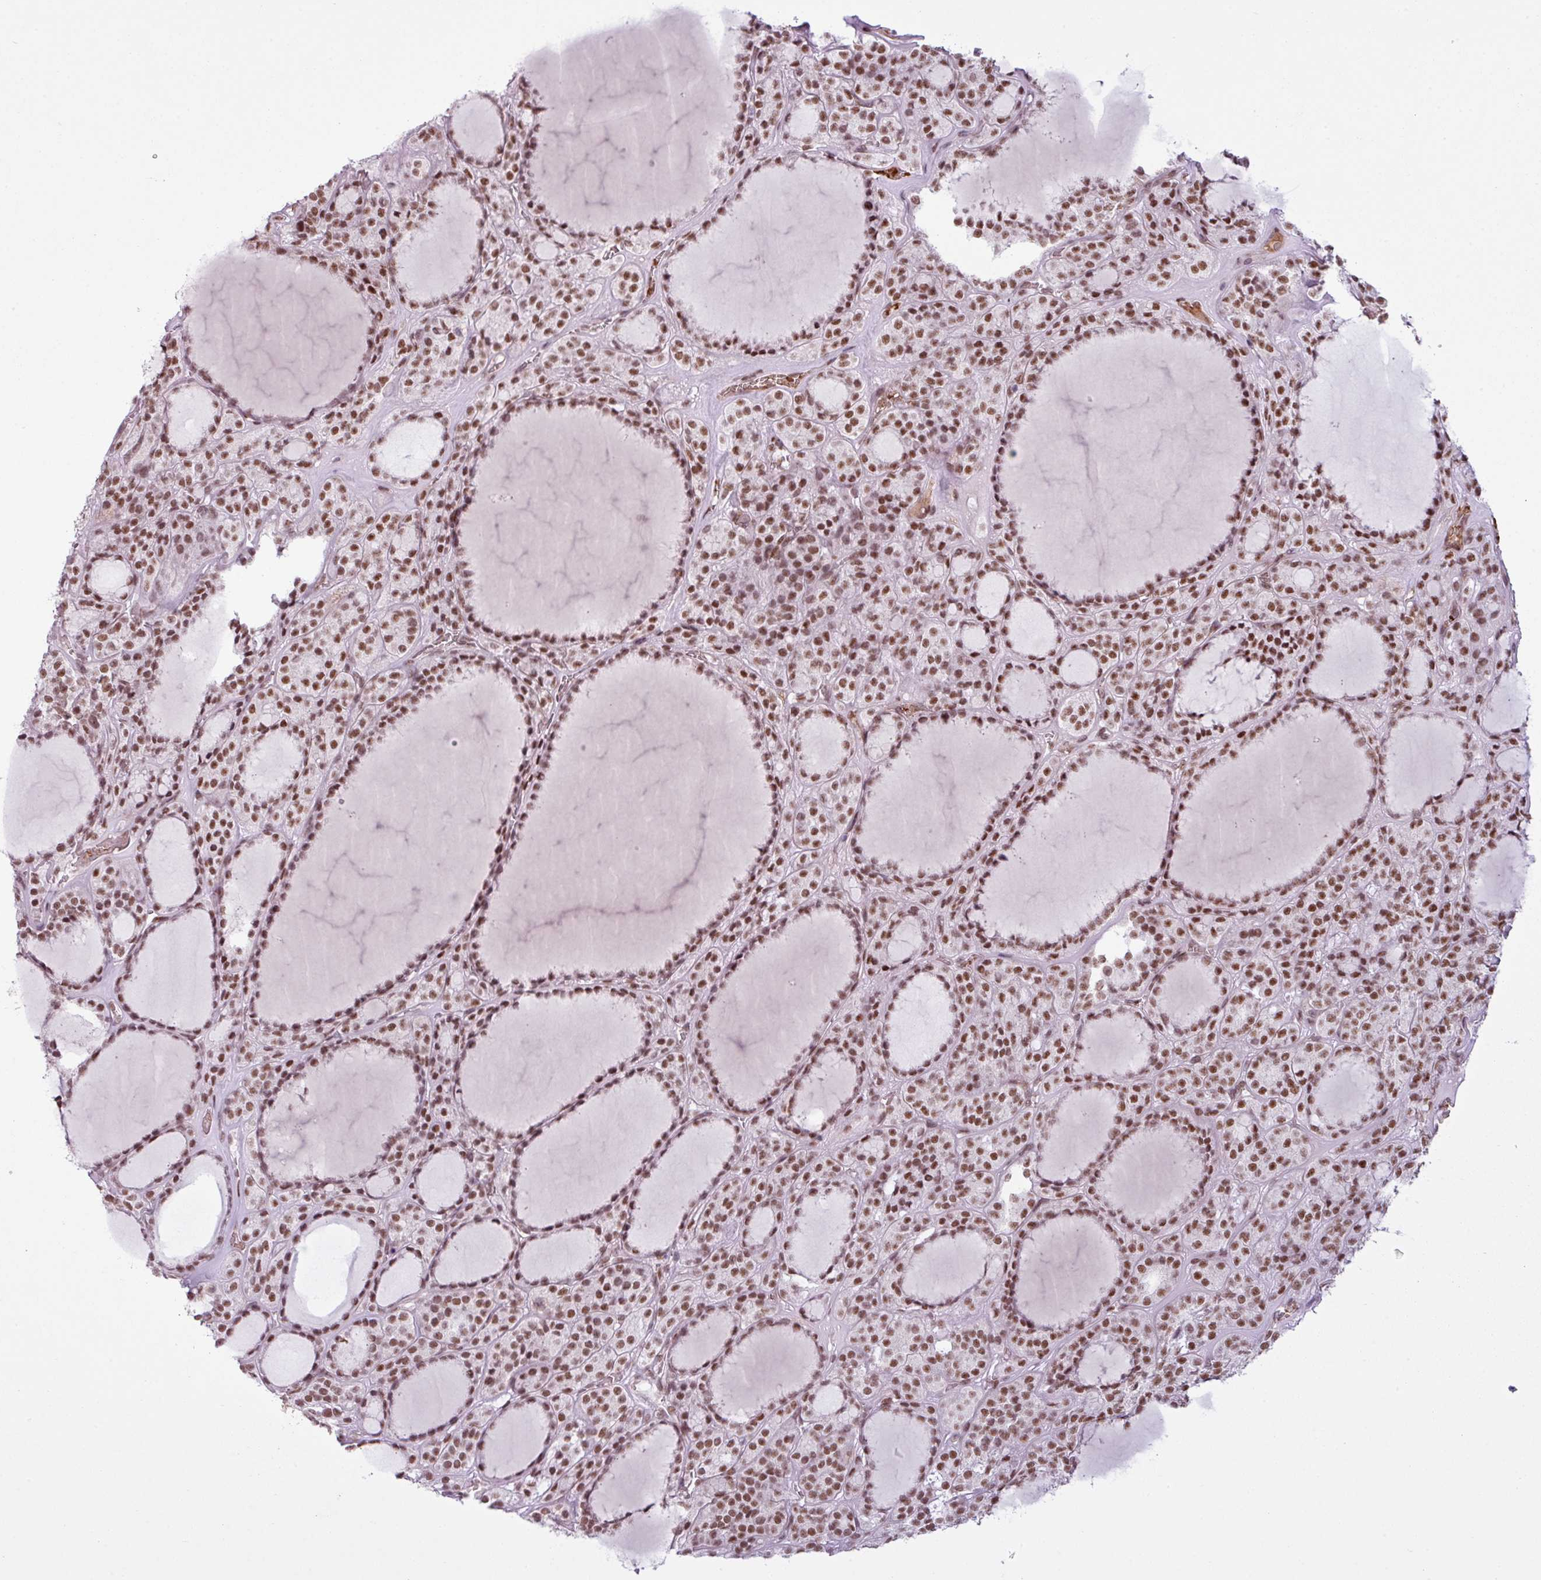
{"staining": {"intensity": "moderate", "quantity": ">75%", "location": "nuclear"}, "tissue": "thyroid cancer", "cell_type": "Tumor cells", "image_type": "cancer", "snomed": [{"axis": "morphology", "description": "Follicular adenoma carcinoma, NOS"}, {"axis": "topography", "description": "Thyroid gland"}], "caption": "Immunohistochemical staining of thyroid cancer (follicular adenoma carcinoma) displays moderate nuclear protein staining in about >75% of tumor cells.", "gene": "PRDM5", "patient": {"sex": "female", "age": 63}}